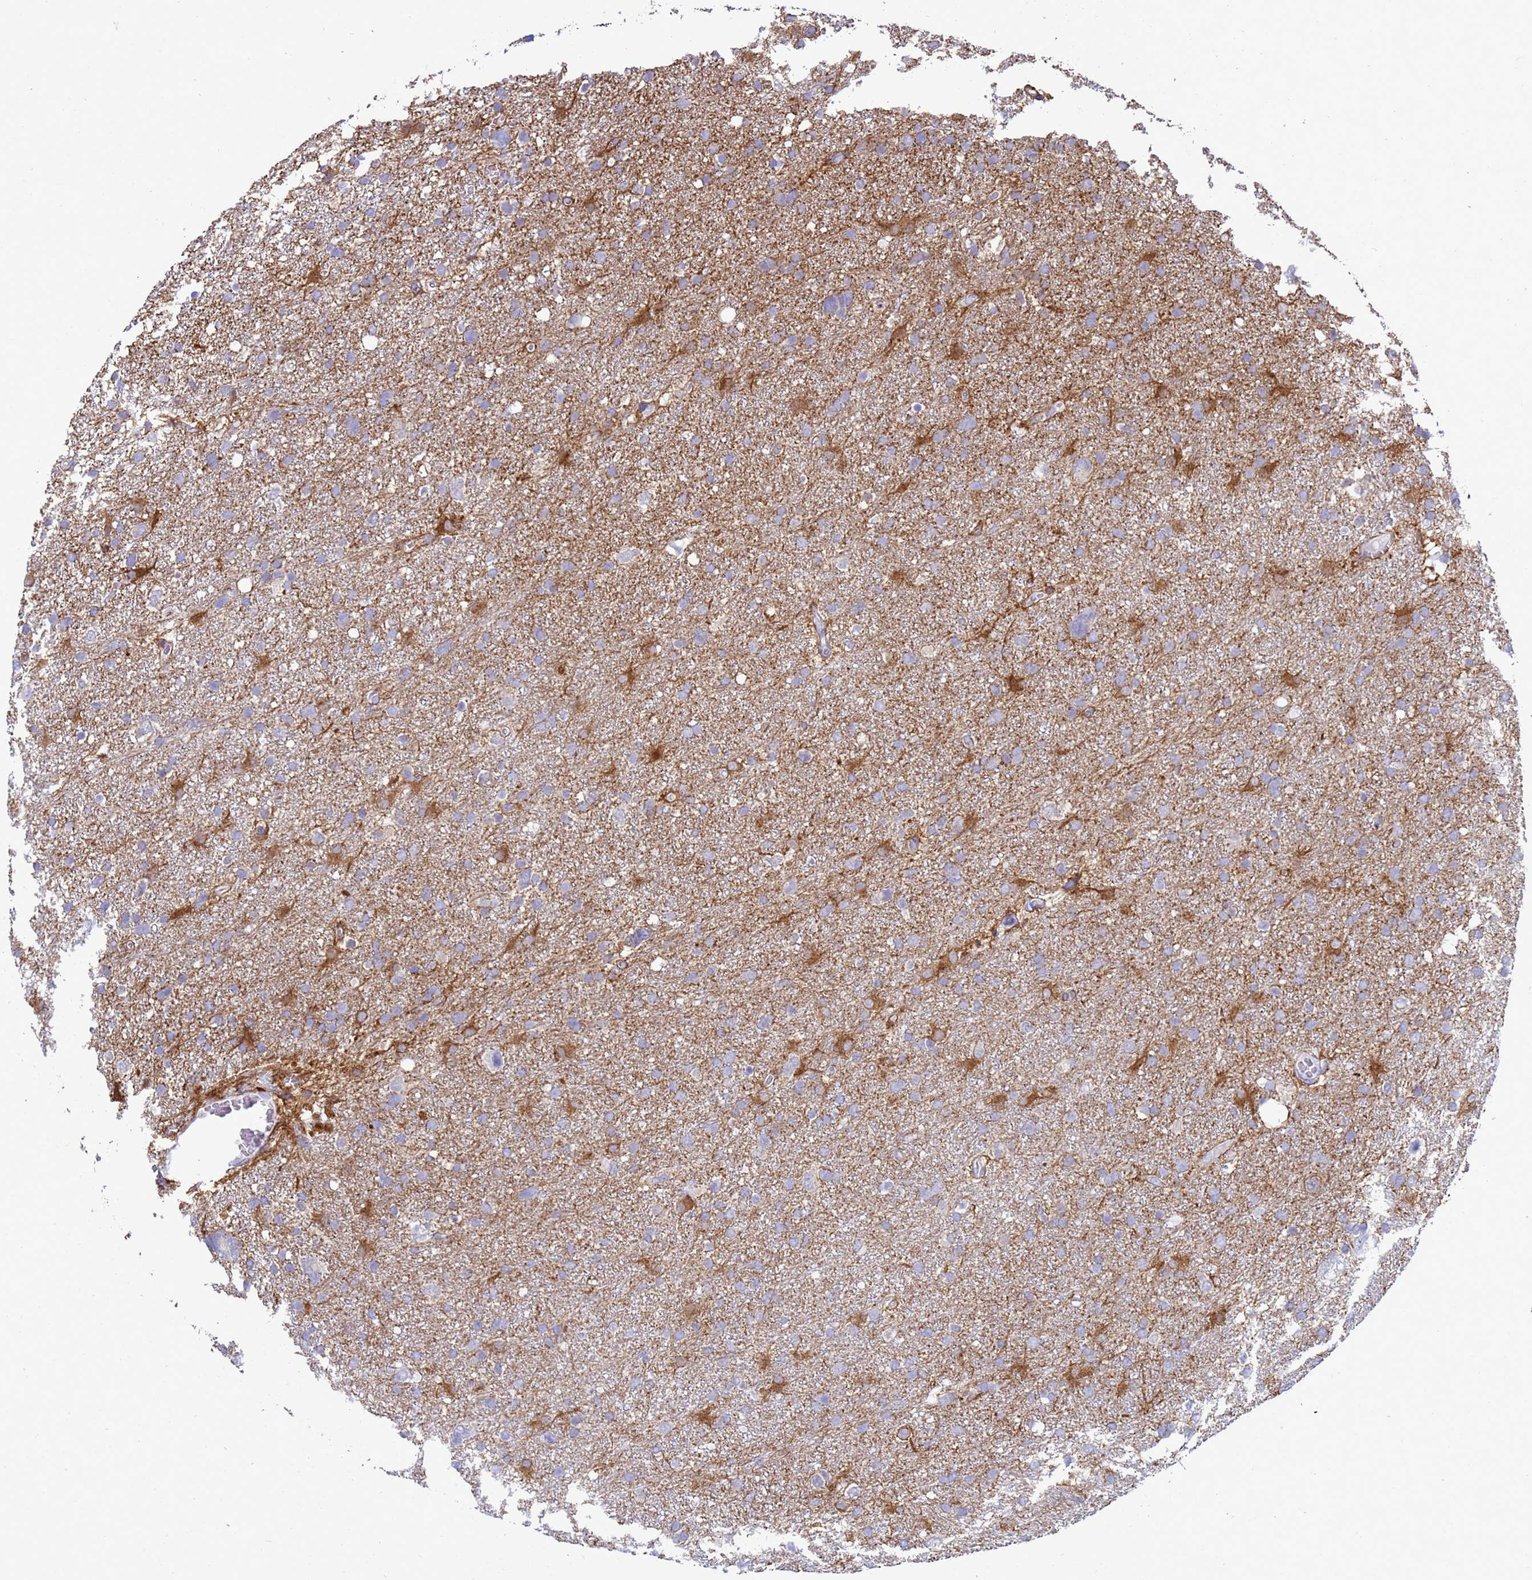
{"staining": {"intensity": "negative", "quantity": "none", "location": "none"}, "tissue": "glioma", "cell_type": "Tumor cells", "image_type": "cancer", "snomed": [{"axis": "morphology", "description": "Glioma, malignant, High grade"}, {"axis": "topography", "description": "Brain"}], "caption": "IHC photomicrograph of neoplastic tissue: human glioma stained with DAB (3,3'-diaminobenzidine) demonstrates no significant protein expression in tumor cells. (Brightfield microscopy of DAB immunohistochemistry at high magnification).", "gene": "EZR", "patient": {"sex": "male", "age": 61}}